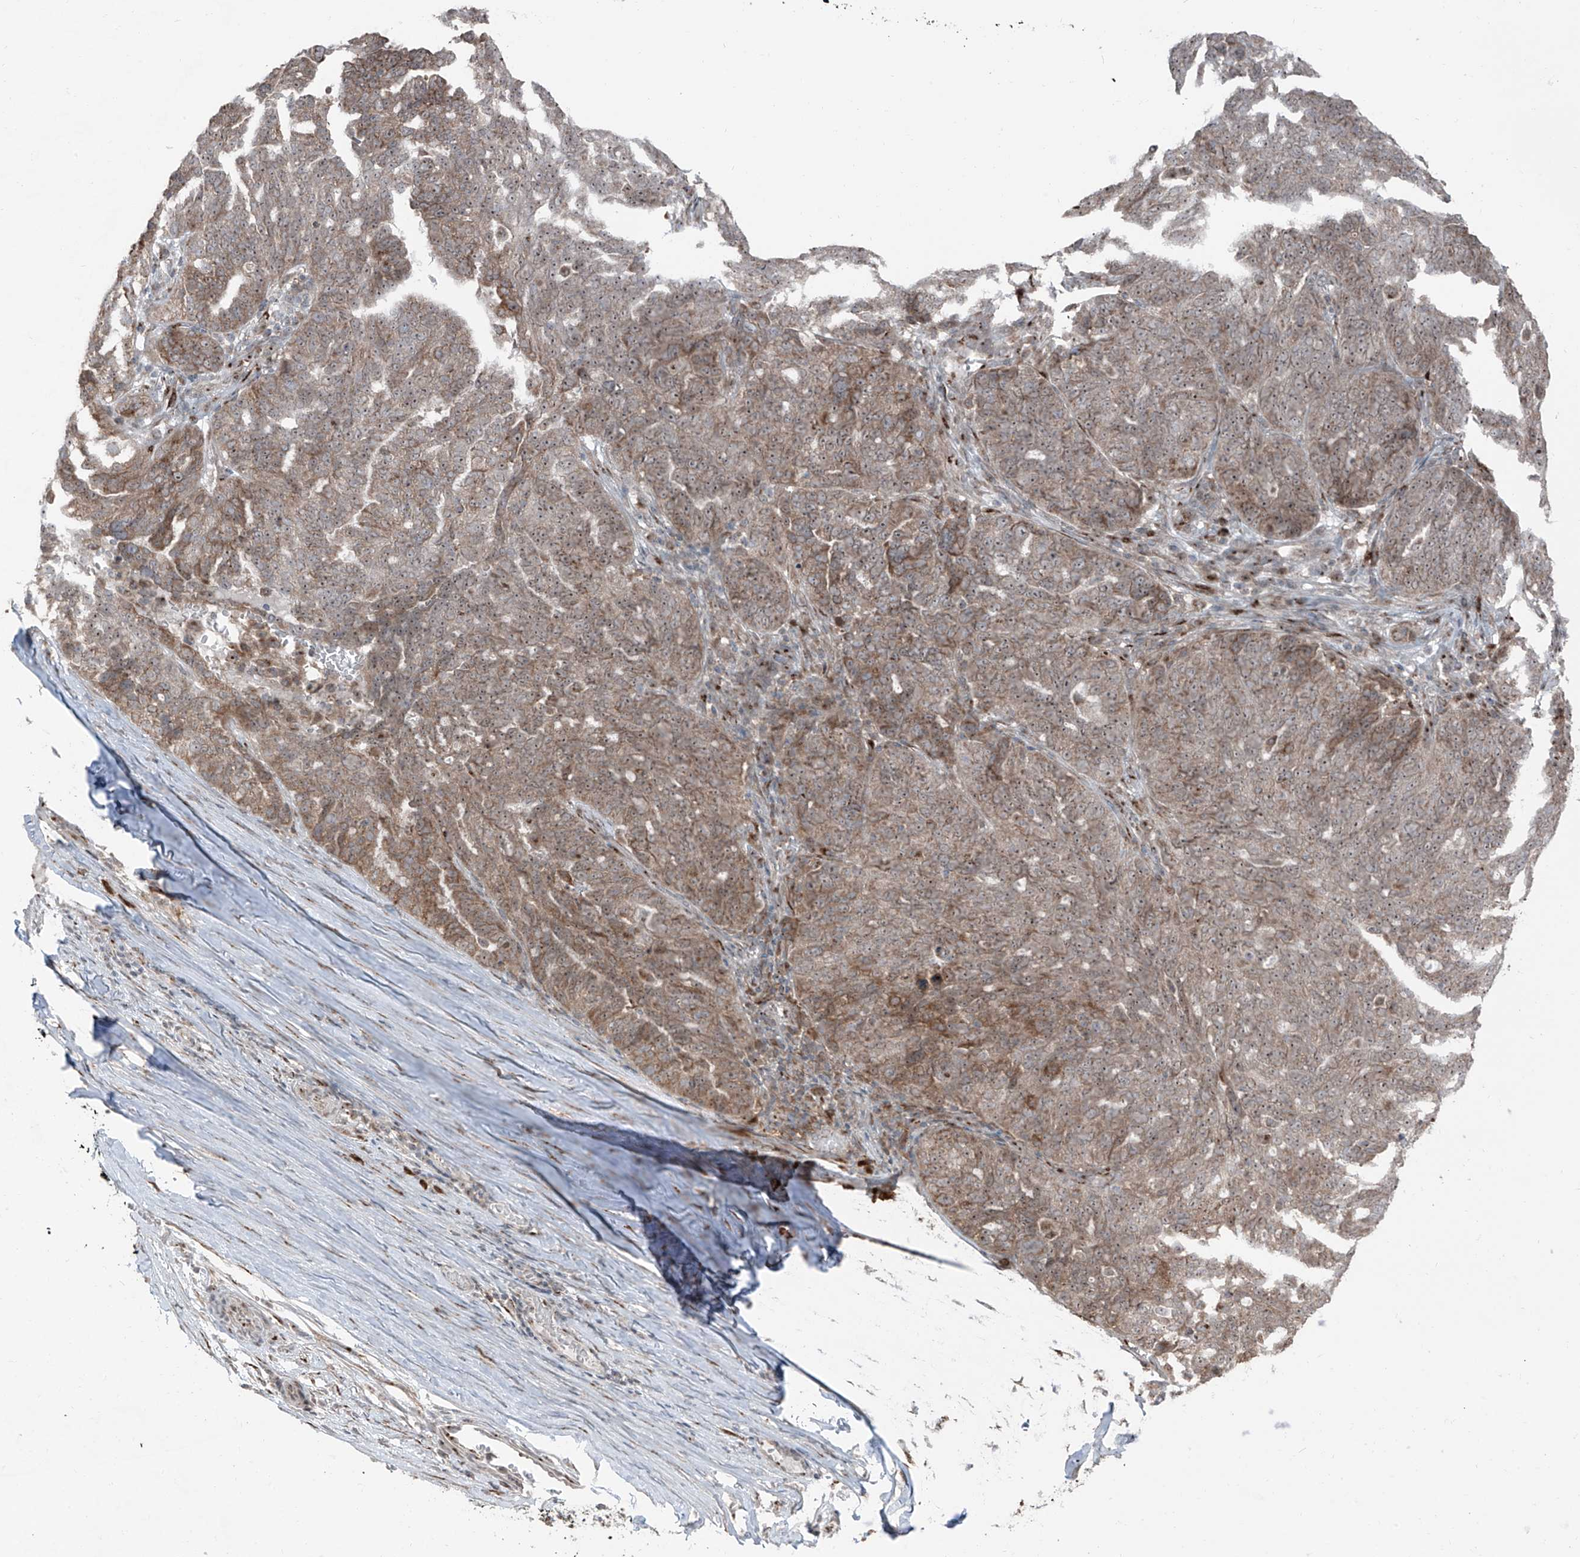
{"staining": {"intensity": "moderate", "quantity": ">75%", "location": "cytoplasmic/membranous"}, "tissue": "ovarian cancer", "cell_type": "Tumor cells", "image_type": "cancer", "snomed": [{"axis": "morphology", "description": "Cystadenocarcinoma, serous, NOS"}, {"axis": "topography", "description": "Ovary"}], "caption": "Serous cystadenocarcinoma (ovarian) was stained to show a protein in brown. There is medium levels of moderate cytoplasmic/membranous staining in approximately >75% of tumor cells.", "gene": "ERLEC1", "patient": {"sex": "female", "age": 59}}